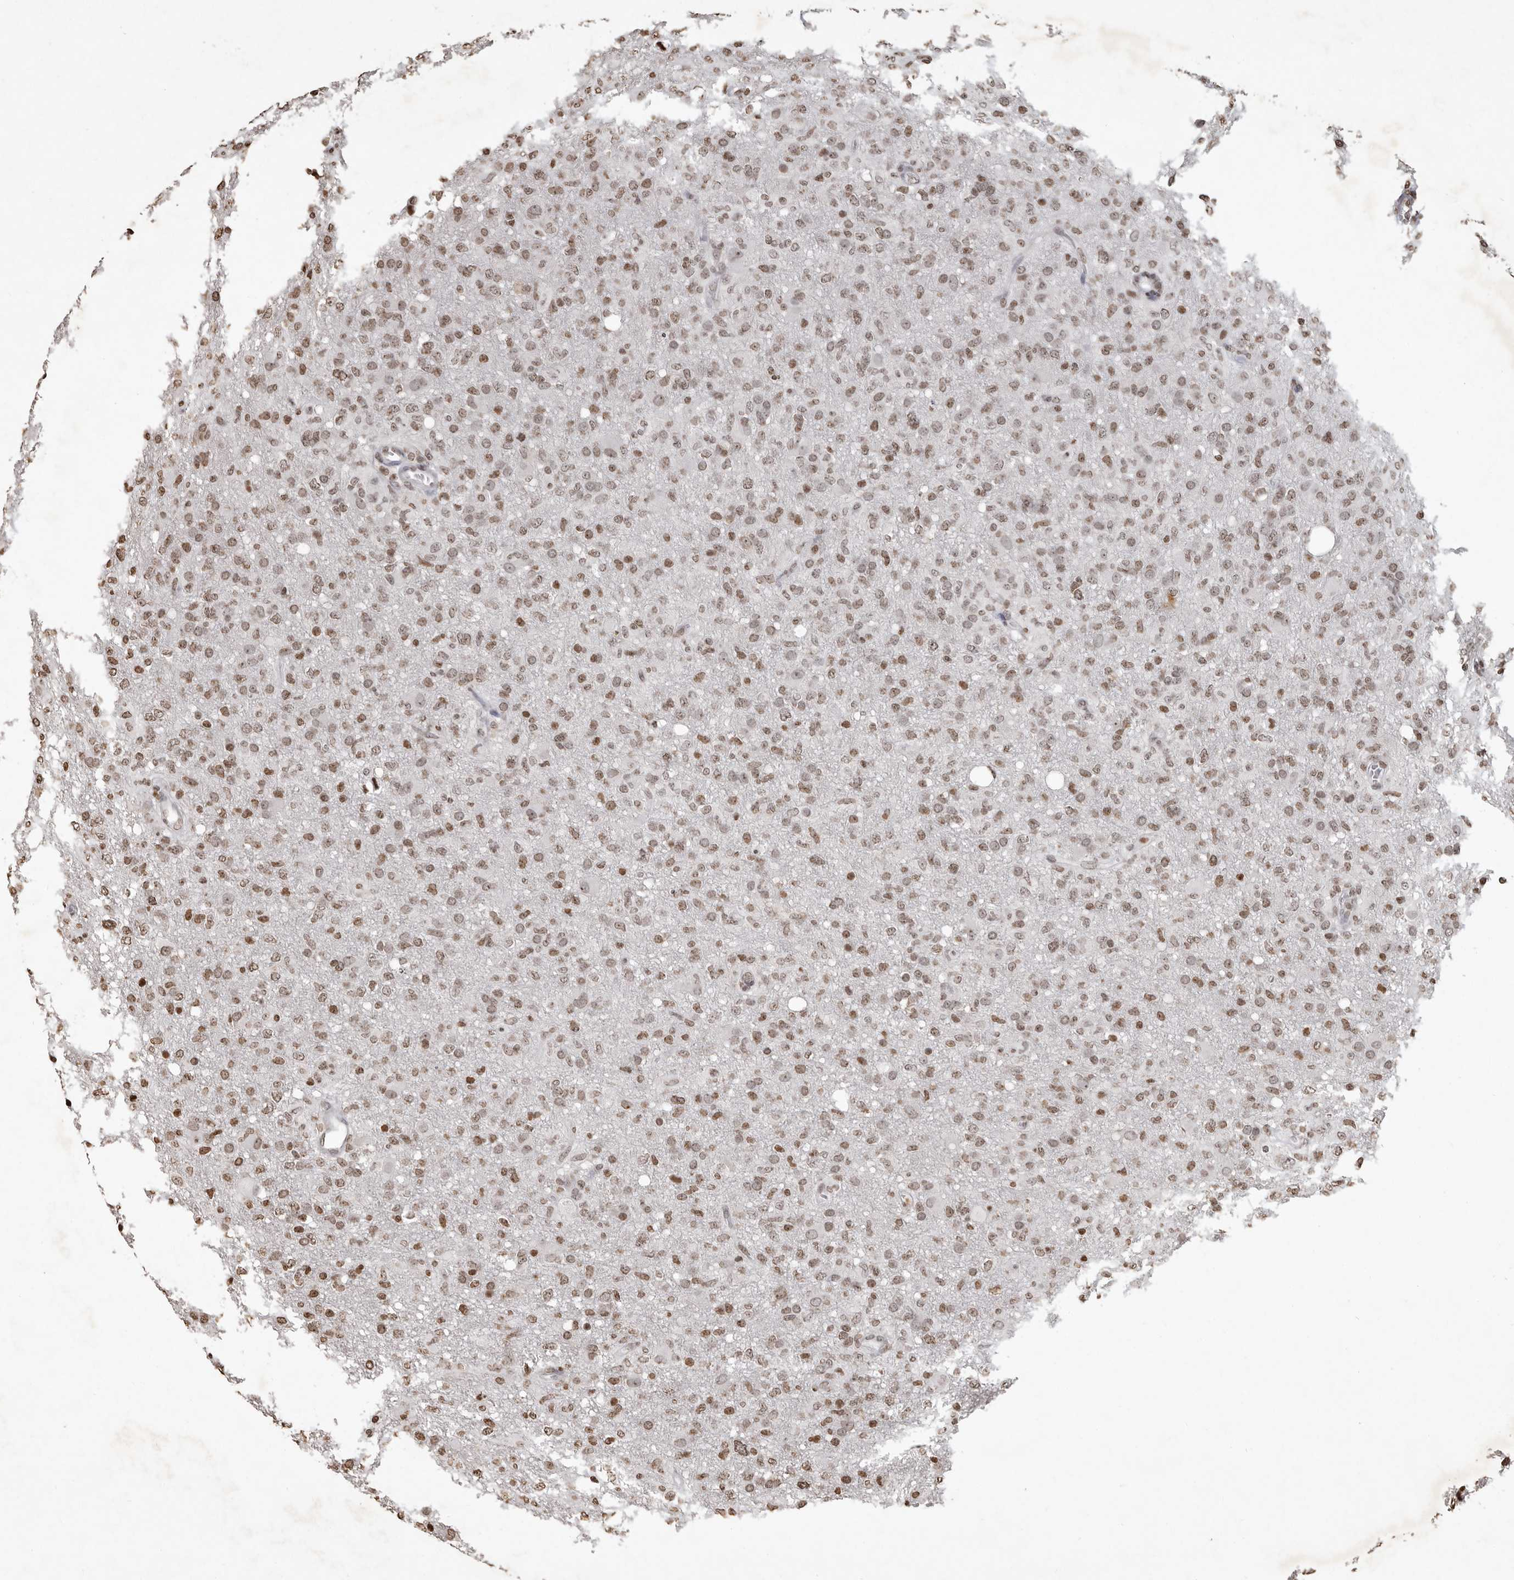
{"staining": {"intensity": "weak", "quantity": ">75%", "location": "nuclear"}, "tissue": "glioma", "cell_type": "Tumor cells", "image_type": "cancer", "snomed": [{"axis": "morphology", "description": "Glioma, malignant, High grade"}, {"axis": "topography", "description": "Brain"}], "caption": "IHC micrograph of neoplastic tissue: high-grade glioma (malignant) stained using immunohistochemistry reveals low levels of weak protein expression localized specifically in the nuclear of tumor cells, appearing as a nuclear brown color.", "gene": "WDR45", "patient": {"sex": "female", "age": 57}}